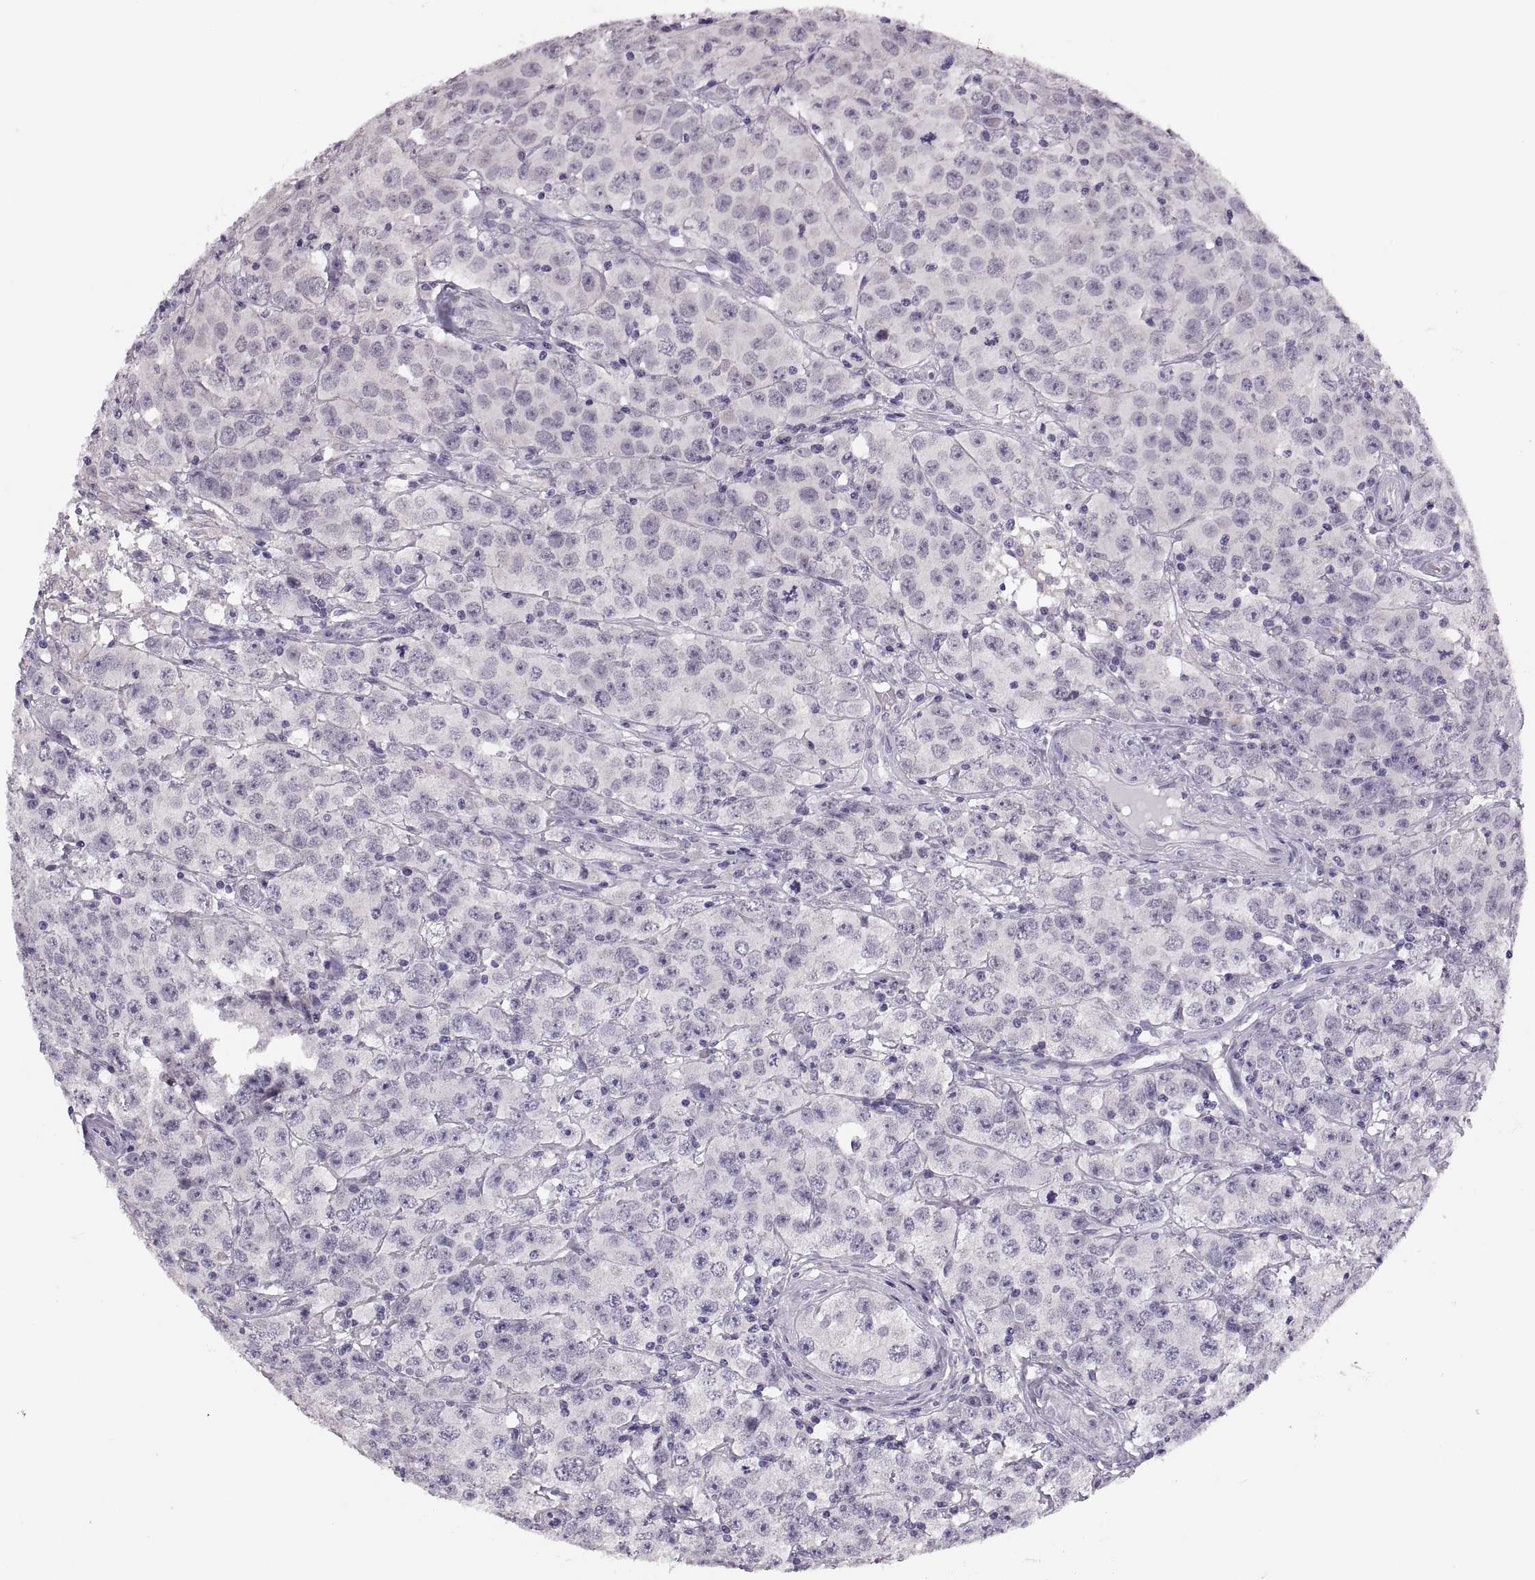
{"staining": {"intensity": "negative", "quantity": "none", "location": "none"}, "tissue": "testis cancer", "cell_type": "Tumor cells", "image_type": "cancer", "snomed": [{"axis": "morphology", "description": "Seminoma, NOS"}, {"axis": "topography", "description": "Testis"}], "caption": "Tumor cells show no significant expression in testis cancer. (DAB IHC visualized using brightfield microscopy, high magnification).", "gene": "ADH6", "patient": {"sex": "male", "age": 52}}